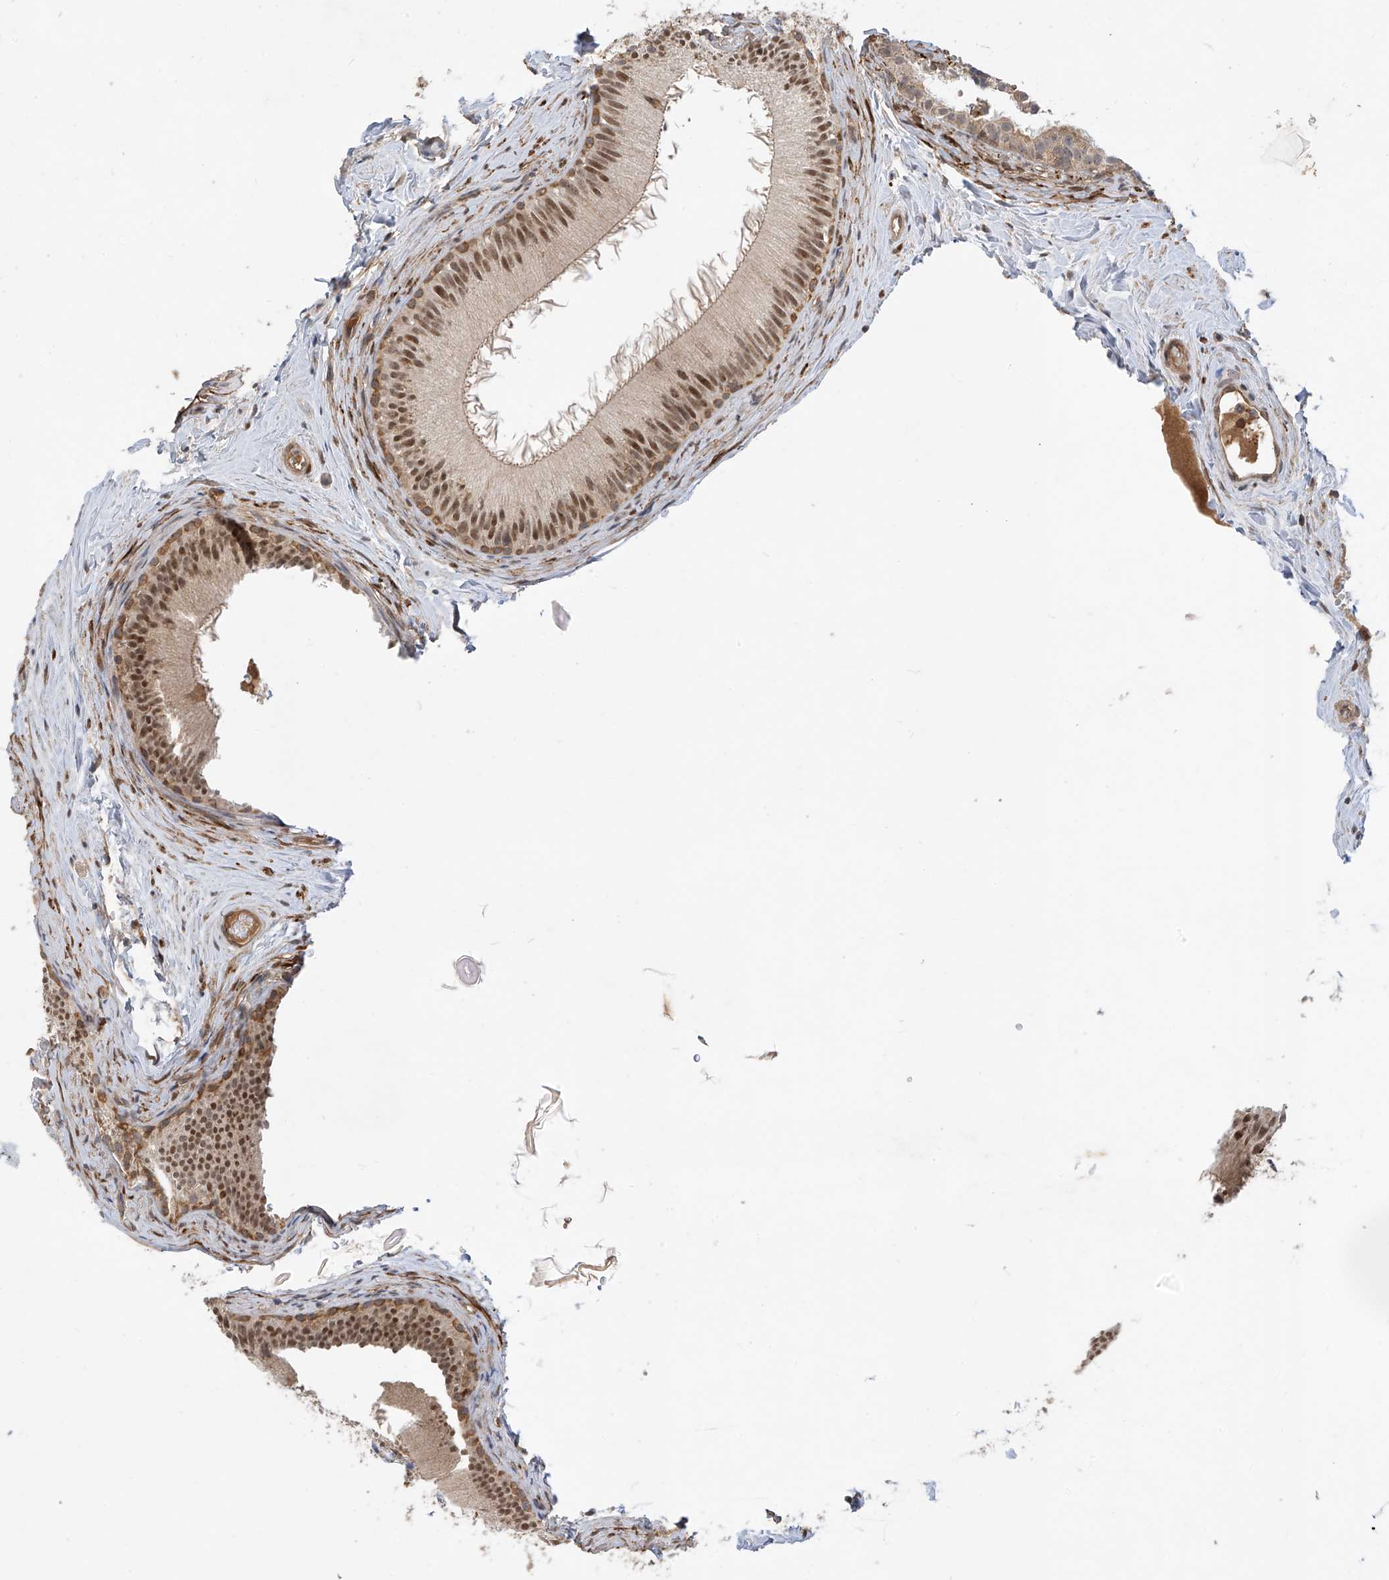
{"staining": {"intensity": "moderate", "quantity": "25%-75%", "location": "nuclear"}, "tissue": "epididymis", "cell_type": "Glandular cells", "image_type": "normal", "snomed": [{"axis": "morphology", "description": "Normal tissue, NOS"}, {"axis": "topography", "description": "Epididymis"}], "caption": "Epididymis stained with IHC displays moderate nuclear expression in about 25%-75% of glandular cells.", "gene": "MRTFA", "patient": {"sex": "male", "age": 50}}